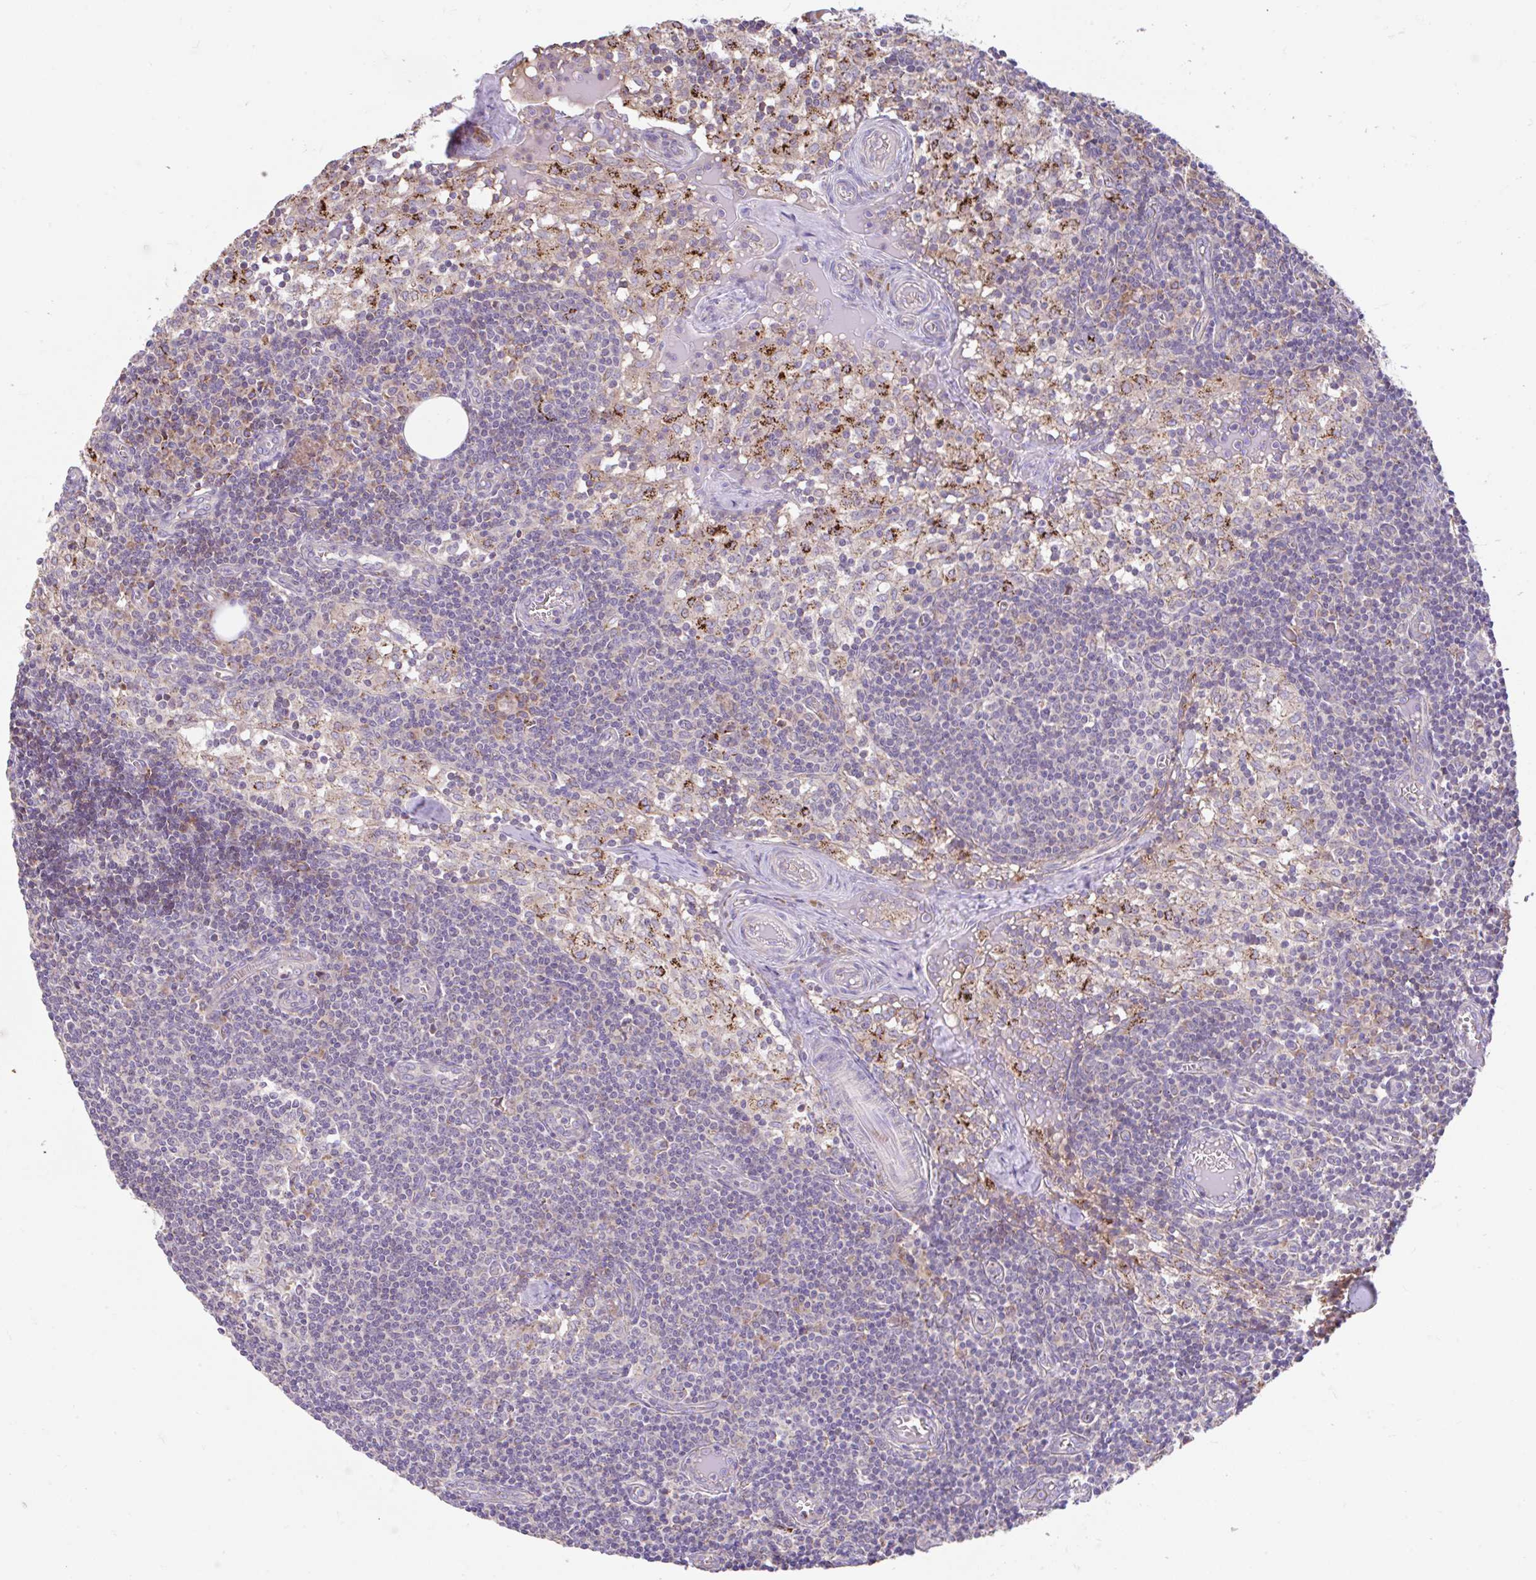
{"staining": {"intensity": "negative", "quantity": "none", "location": "none"}, "tissue": "lymph node", "cell_type": "Germinal center cells", "image_type": "normal", "snomed": [{"axis": "morphology", "description": "Normal tissue, NOS"}, {"axis": "topography", "description": "Lymph node"}], "caption": "This micrograph is of normal lymph node stained with immunohistochemistry to label a protein in brown with the nuclei are counter-stained blue. There is no positivity in germinal center cells.", "gene": "RALBP1", "patient": {"sex": "female", "age": 31}}